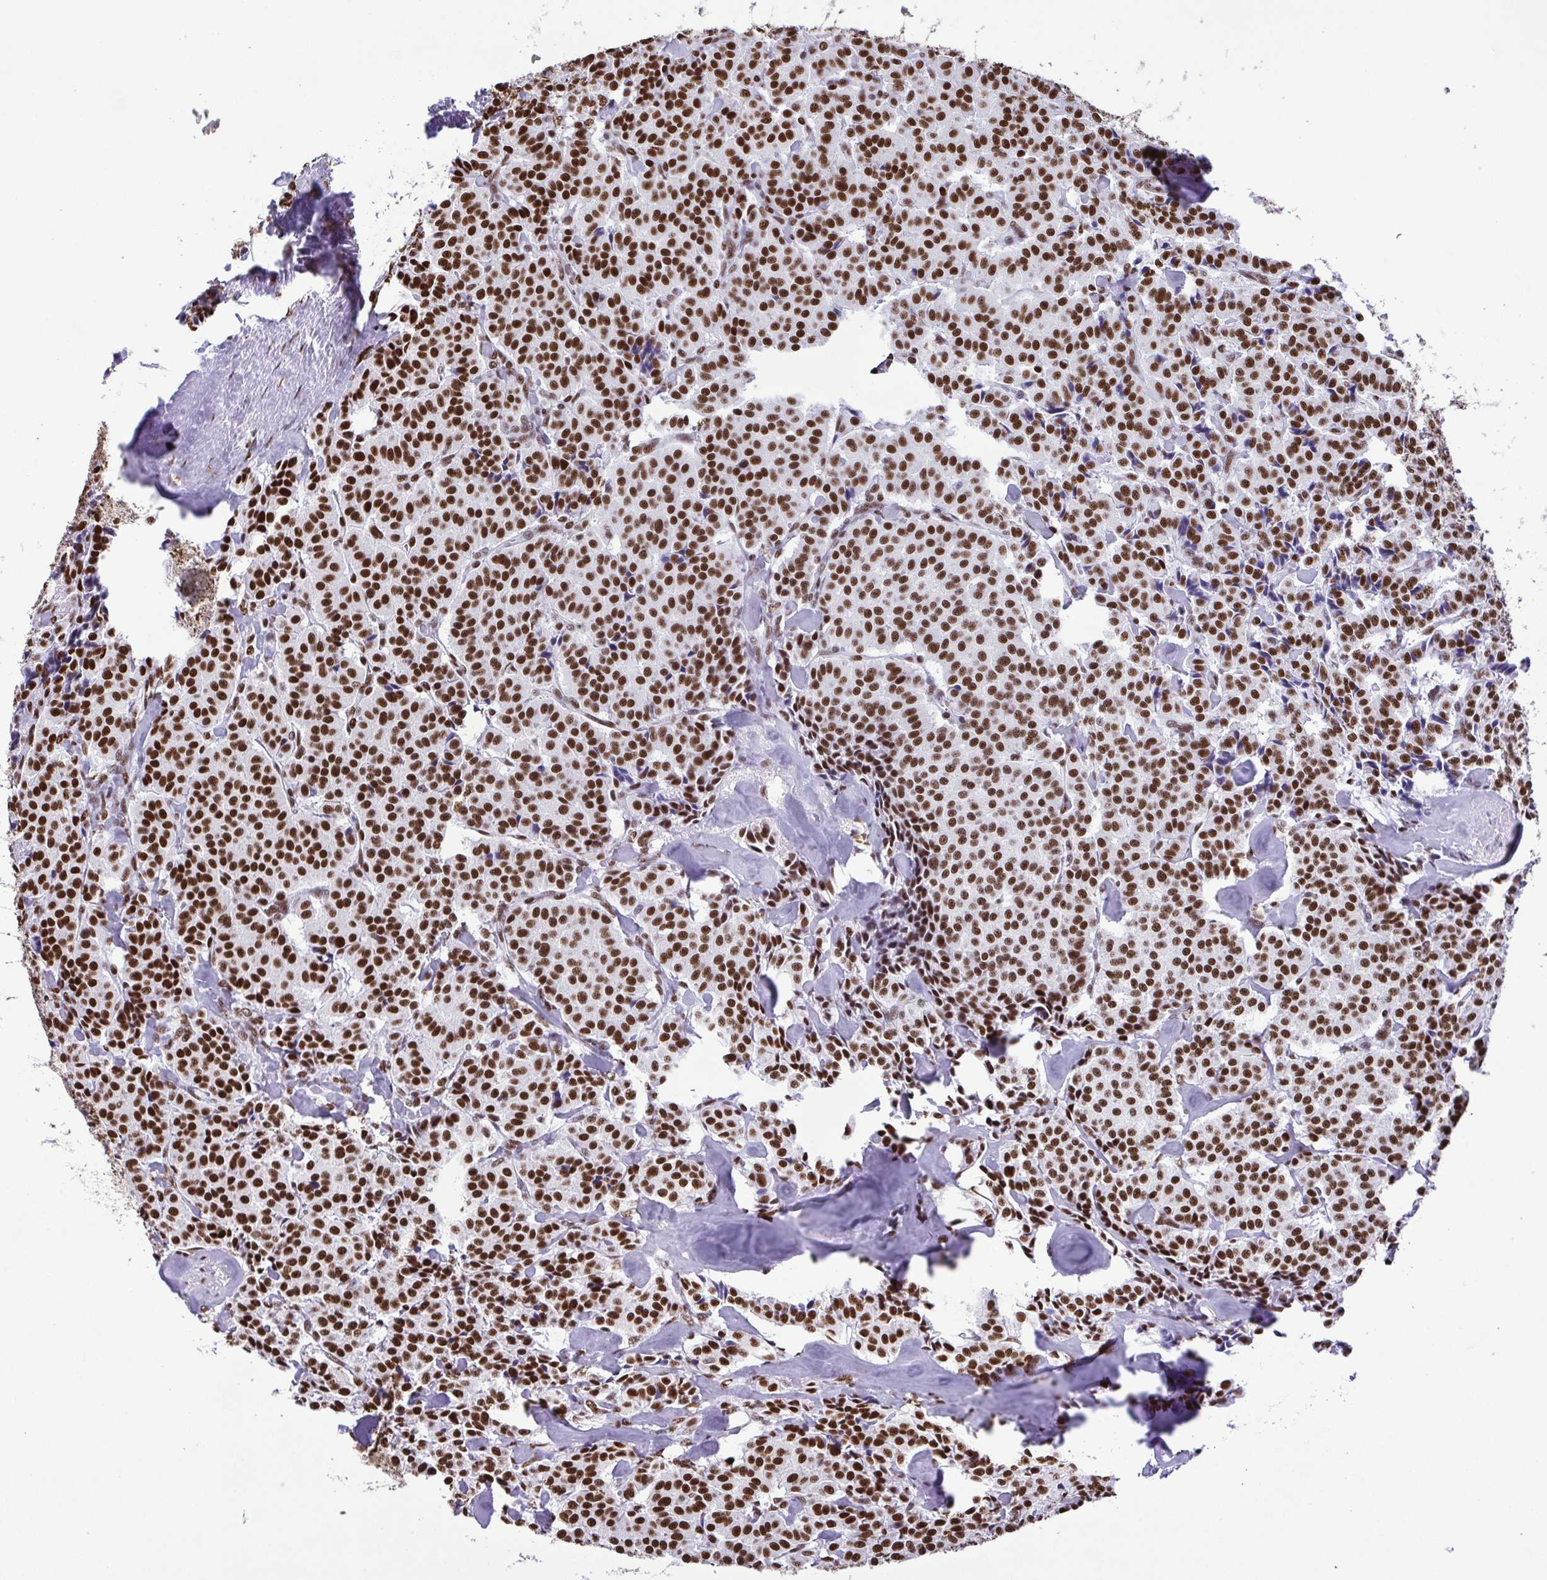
{"staining": {"intensity": "strong", "quantity": ">75%", "location": "nuclear"}, "tissue": "carcinoid", "cell_type": "Tumor cells", "image_type": "cancer", "snomed": [{"axis": "morphology", "description": "Normal tissue, NOS"}, {"axis": "morphology", "description": "Carcinoid, malignant, NOS"}, {"axis": "topography", "description": "Lung"}], "caption": "About >75% of tumor cells in human carcinoid exhibit strong nuclear protein expression as visualized by brown immunohistochemical staining.", "gene": "TRIM28", "patient": {"sex": "female", "age": 46}}